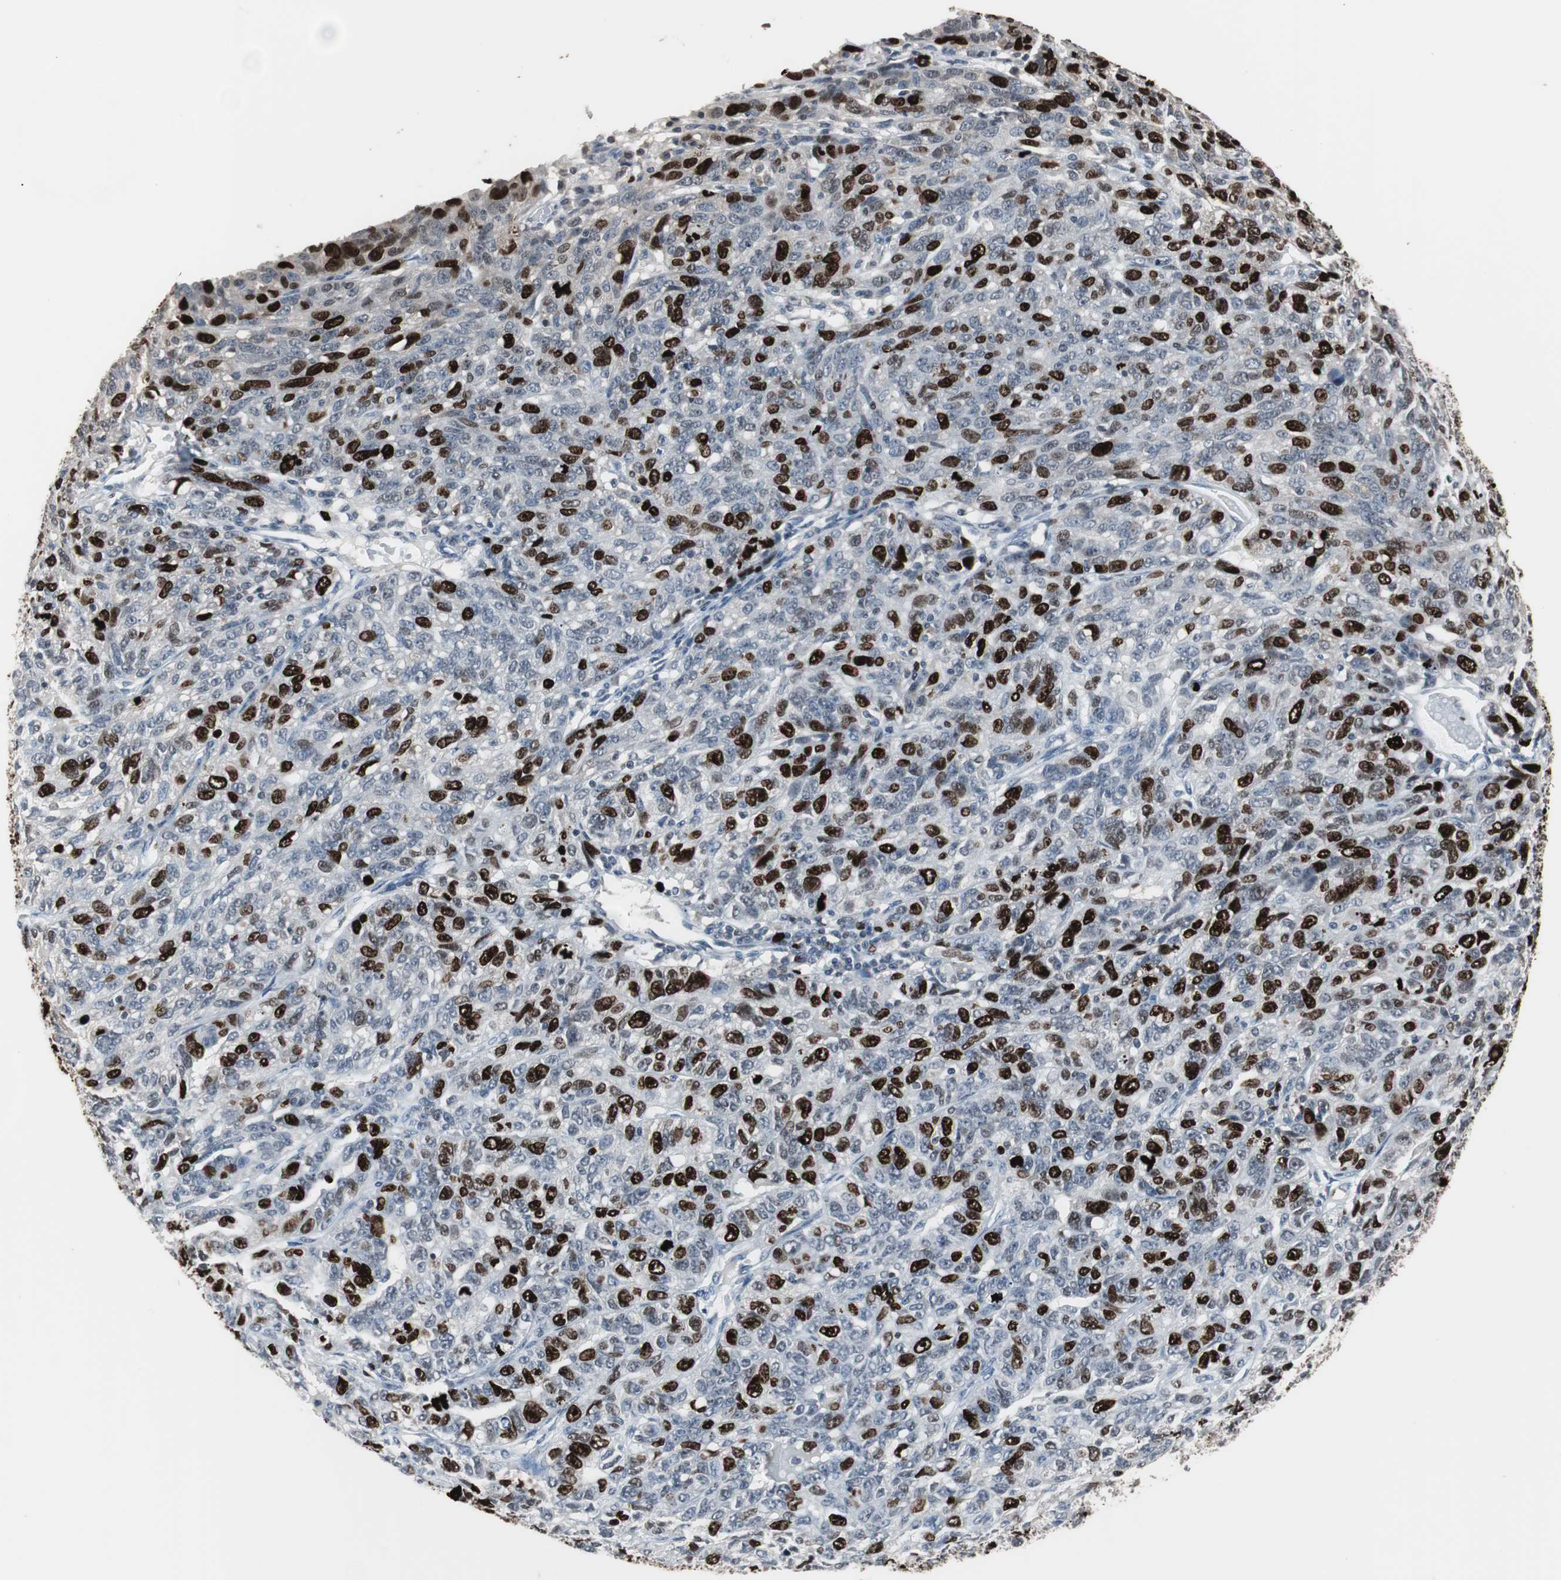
{"staining": {"intensity": "strong", "quantity": "25%-75%", "location": "nuclear"}, "tissue": "ovarian cancer", "cell_type": "Tumor cells", "image_type": "cancer", "snomed": [{"axis": "morphology", "description": "Cystadenocarcinoma, serous, NOS"}, {"axis": "topography", "description": "Ovary"}], "caption": "IHC of human ovarian serous cystadenocarcinoma exhibits high levels of strong nuclear positivity in approximately 25%-75% of tumor cells. (DAB IHC, brown staining for protein, blue staining for nuclei).", "gene": "TOP2A", "patient": {"sex": "female", "age": 71}}